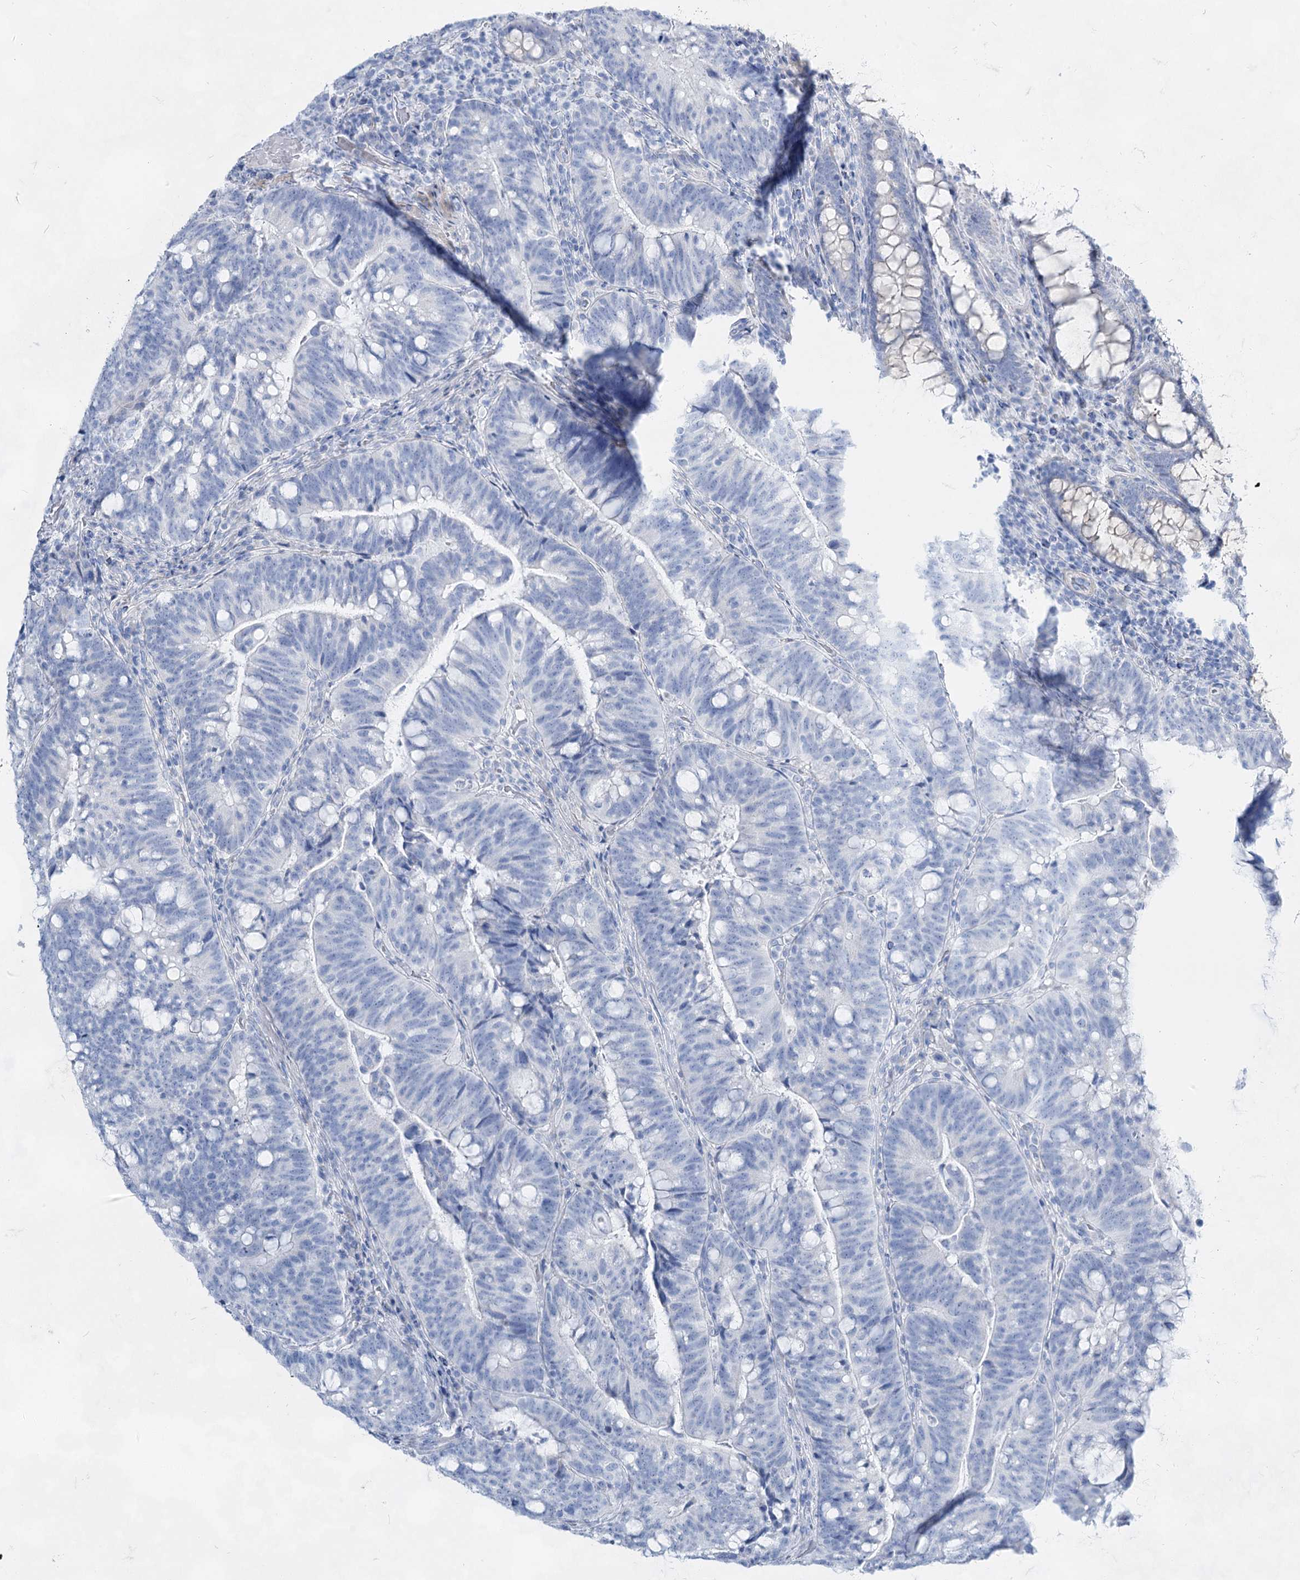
{"staining": {"intensity": "negative", "quantity": "none", "location": "none"}, "tissue": "colorectal cancer", "cell_type": "Tumor cells", "image_type": "cancer", "snomed": [{"axis": "morphology", "description": "Normal tissue, NOS"}, {"axis": "morphology", "description": "Adenocarcinoma, NOS"}, {"axis": "topography", "description": "Colon"}], "caption": "This micrograph is of colorectal cancer stained with IHC to label a protein in brown with the nuclei are counter-stained blue. There is no staining in tumor cells.", "gene": "ACRV1", "patient": {"sex": "female", "age": 66}}